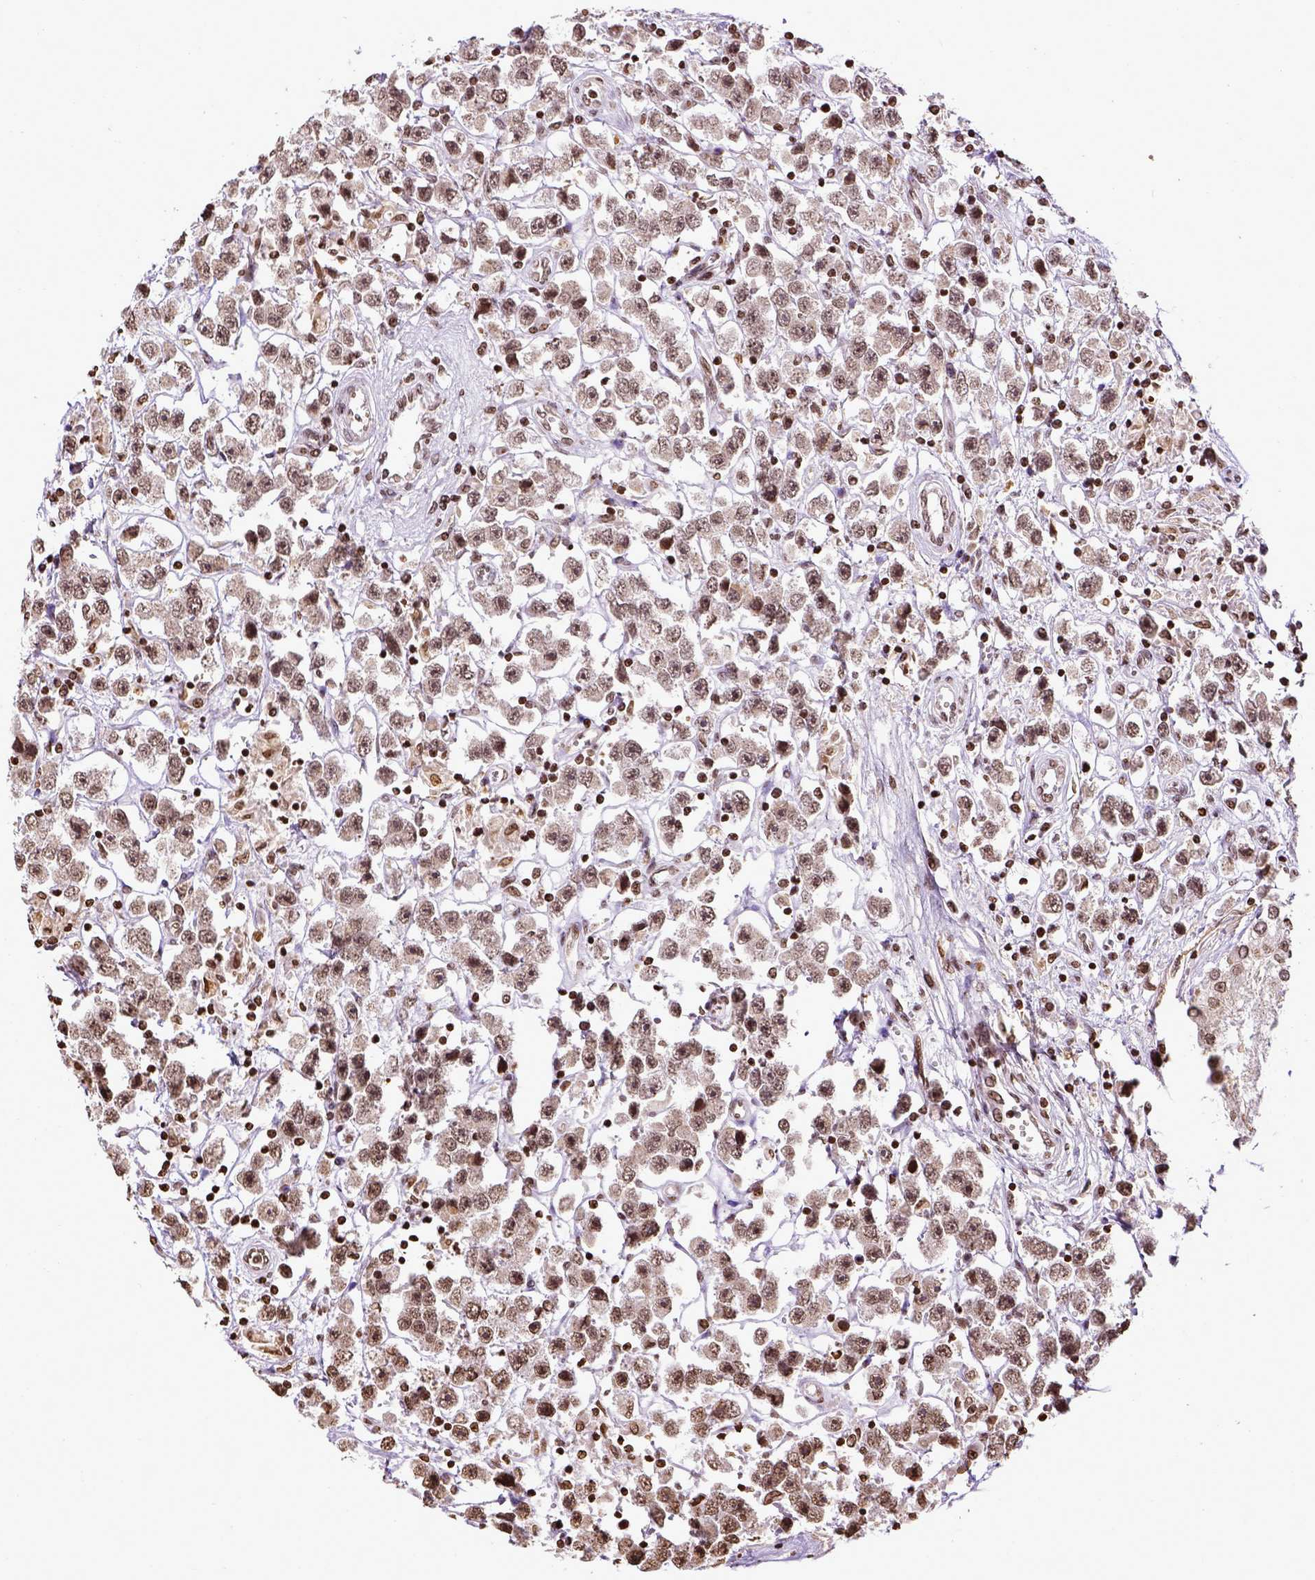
{"staining": {"intensity": "moderate", "quantity": ">75%", "location": "nuclear"}, "tissue": "testis cancer", "cell_type": "Tumor cells", "image_type": "cancer", "snomed": [{"axis": "morphology", "description": "Seminoma, NOS"}, {"axis": "topography", "description": "Testis"}], "caption": "Immunohistochemistry histopathology image of human testis cancer (seminoma) stained for a protein (brown), which displays medium levels of moderate nuclear expression in about >75% of tumor cells.", "gene": "ZNF75D", "patient": {"sex": "male", "age": 45}}